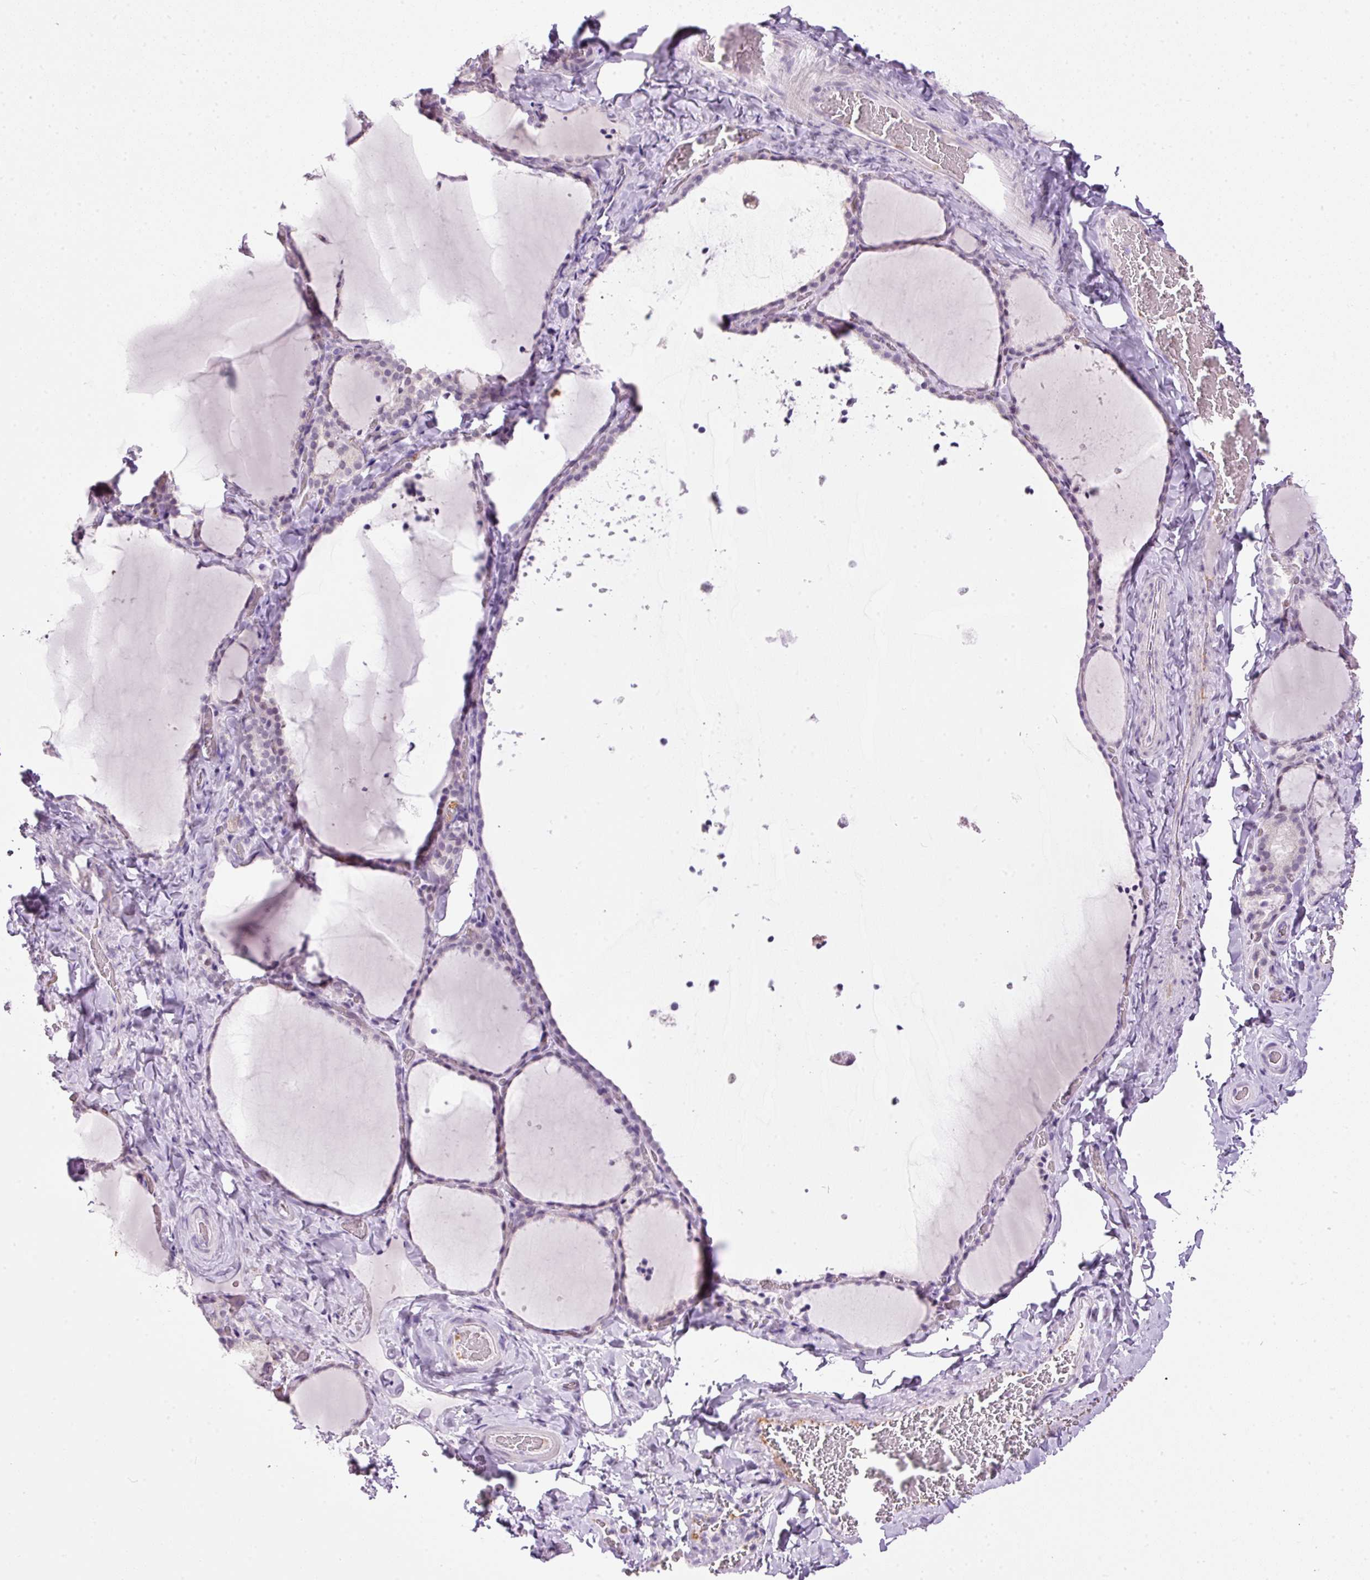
{"staining": {"intensity": "negative", "quantity": "none", "location": "none"}, "tissue": "thyroid gland", "cell_type": "Glandular cells", "image_type": "normal", "snomed": [{"axis": "morphology", "description": "Normal tissue, NOS"}, {"axis": "topography", "description": "Thyroid gland"}], "caption": "High power microscopy histopathology image of an immunohistochemistry histopathology image of normal thyroid gland, revealing no significant positivity in glandular cells.", "gene": "SRC", "patient": {"sex": "female", "age": 22}}